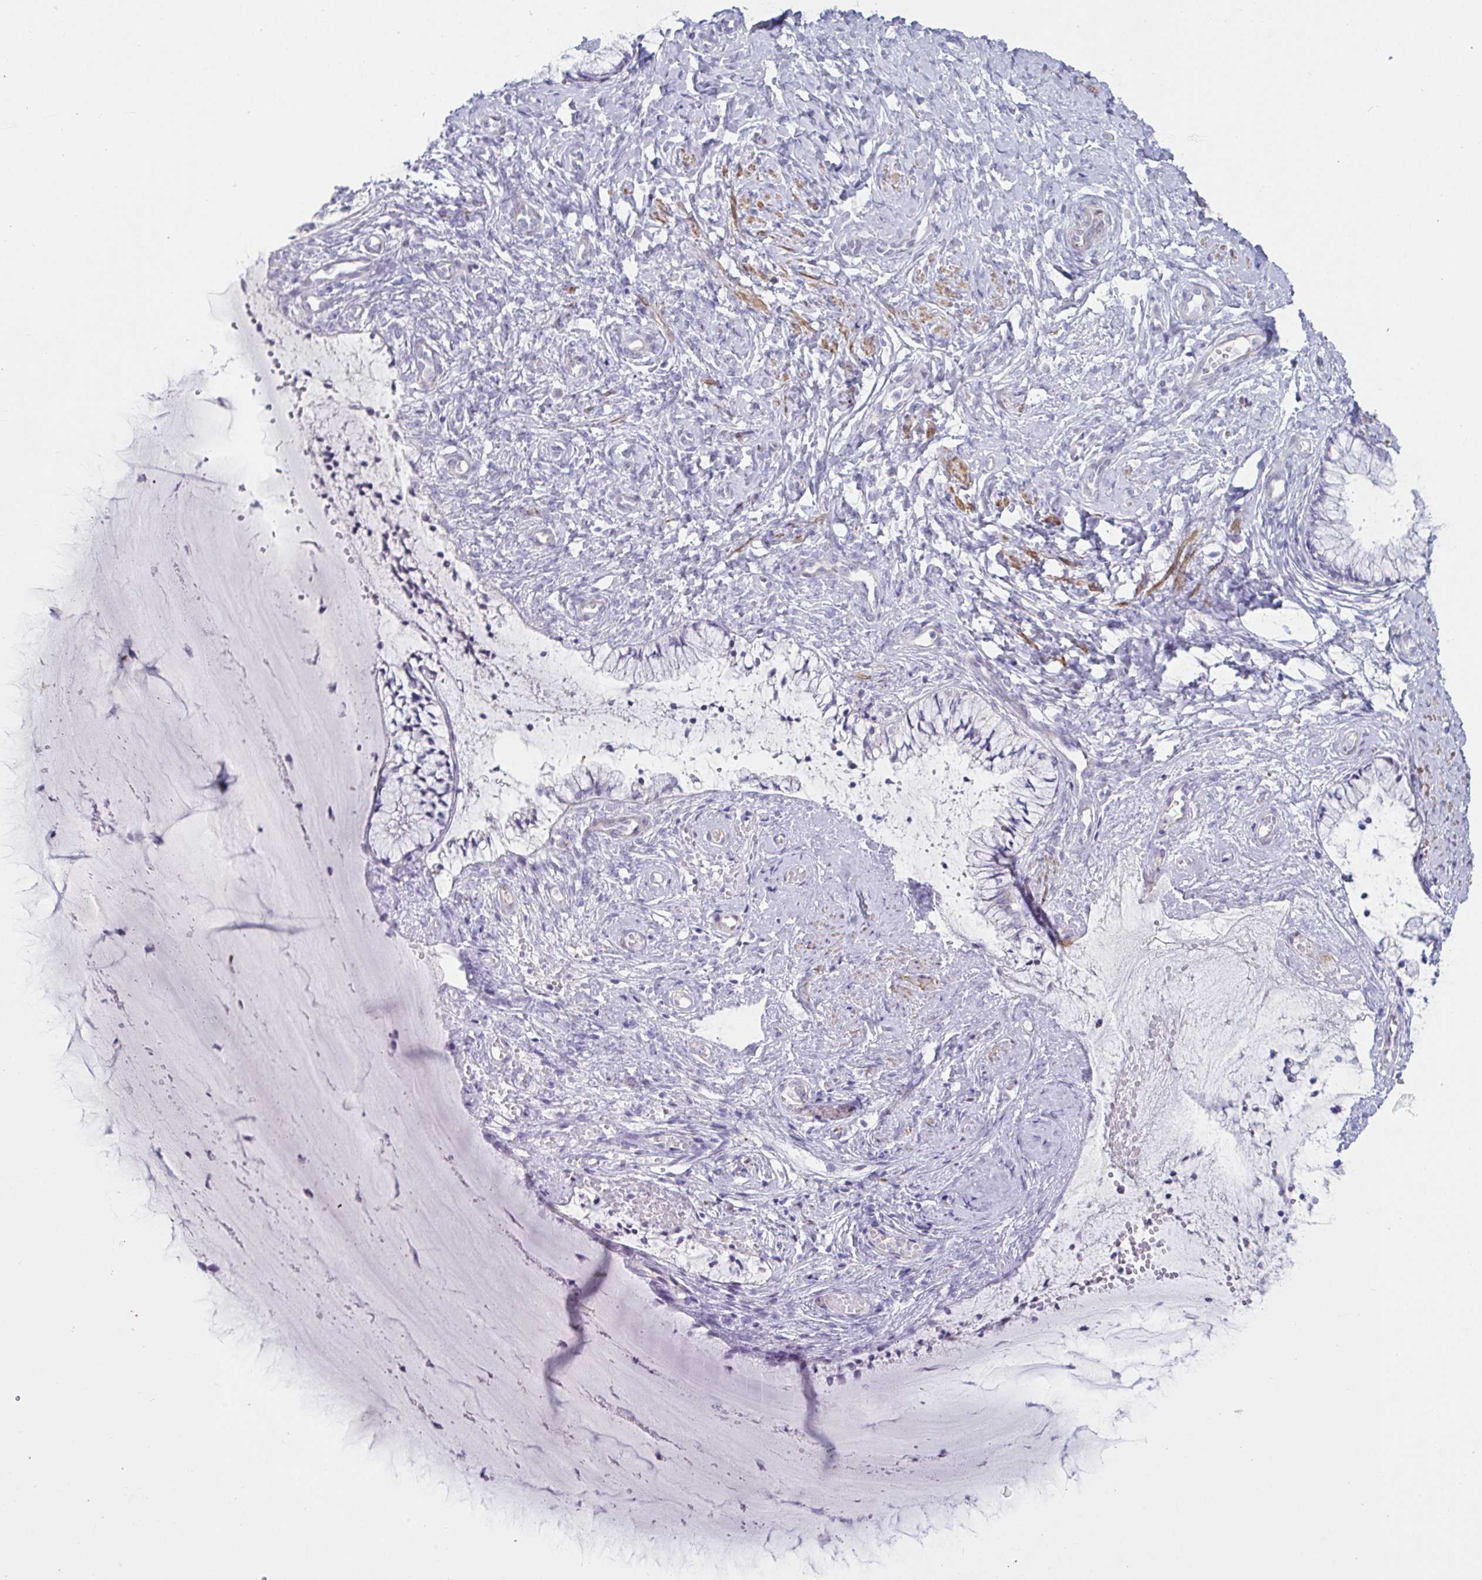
{"staining": {"intensity": "negative", "quantity": "none", "location": "none"}, "tissue": "cervix", "cell_type": "Glandular cells", "image_type": "normal", "snomed": [{"axis": "morphology", "description": "Normal tissue, NOS"}, {"axis": "topography", "description": "Cervix"}], "caption": "An immunohistochemistry (IHC) photomicrograph of unremarkable cervix is shown. There is no staining in glandular cells of cervix. The staining was performed using DAB (3,3'-diaminobenzidine) to visualize the protein expression in brown, while the nuclei were stained in blue with hematoxylin (Magnification: 20x).", "gene": "OR5P3", "patient": {"sex": "female", "age": 37}}